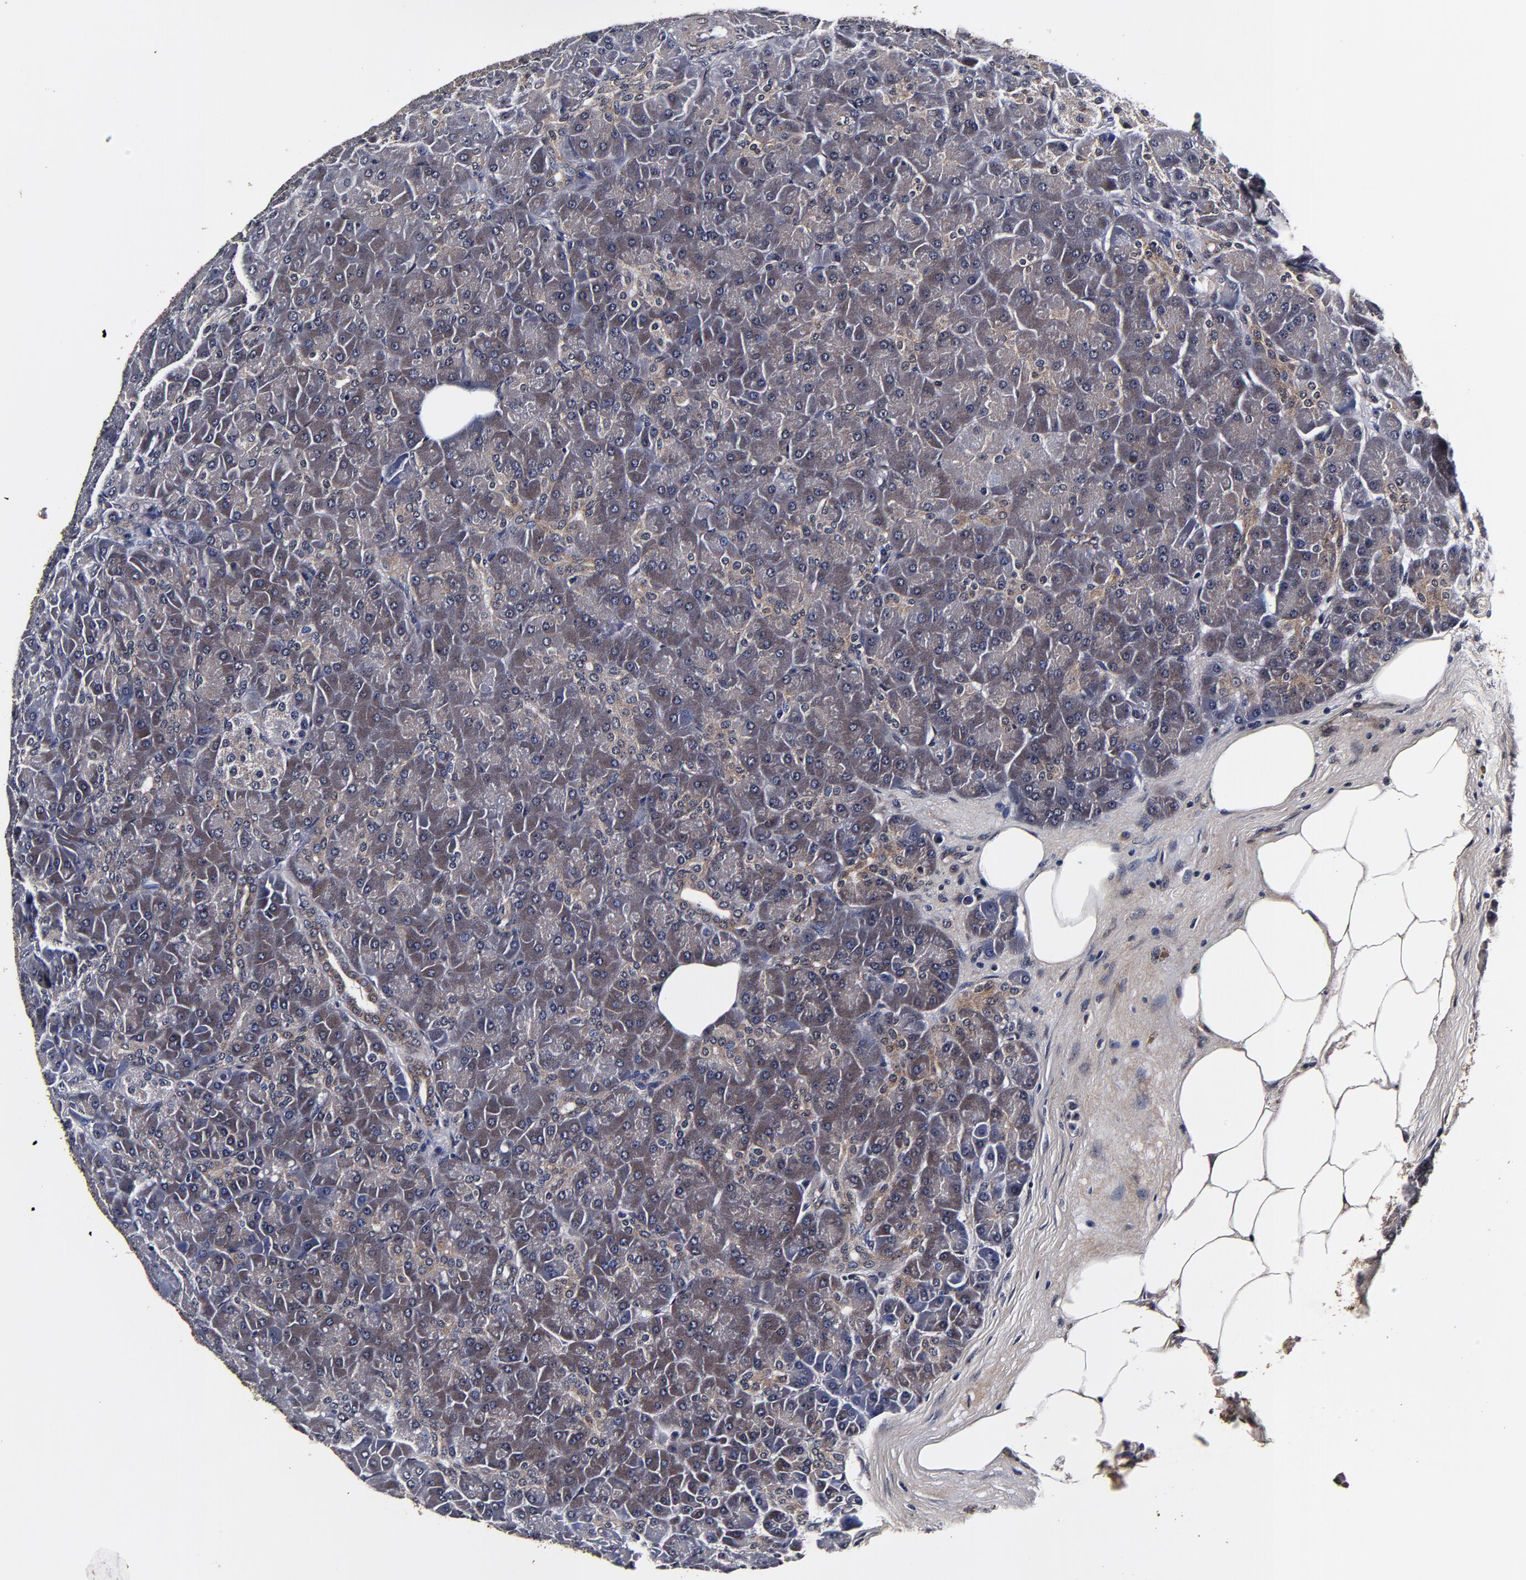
{"staining": {"intensity": "moderate", "quantity": "<25%", "location": "cytoplasmic/membranous"}, "tissue": "pancreas", "cell_type": "Exocrine glandular cells", "image_type": "normal", "snomed": [{"axis": "morphology", "description": "Normal tissue, NOS"}, {"axis": "topography", "description": "Pancreas"}], "caption": "Exocrine glandular cells exhibit moderate cytoplasmic/membranous positivity in about <25% of cells in benign pancreas. The staining is performed using DAB (3,3'-diaminobenzidine) brown chromogen to label protein expression. The nuclei are counter-stained blue using hematoxylin.", "gene": "MMP15", "patient": {"sex": "male", "age": 66}}